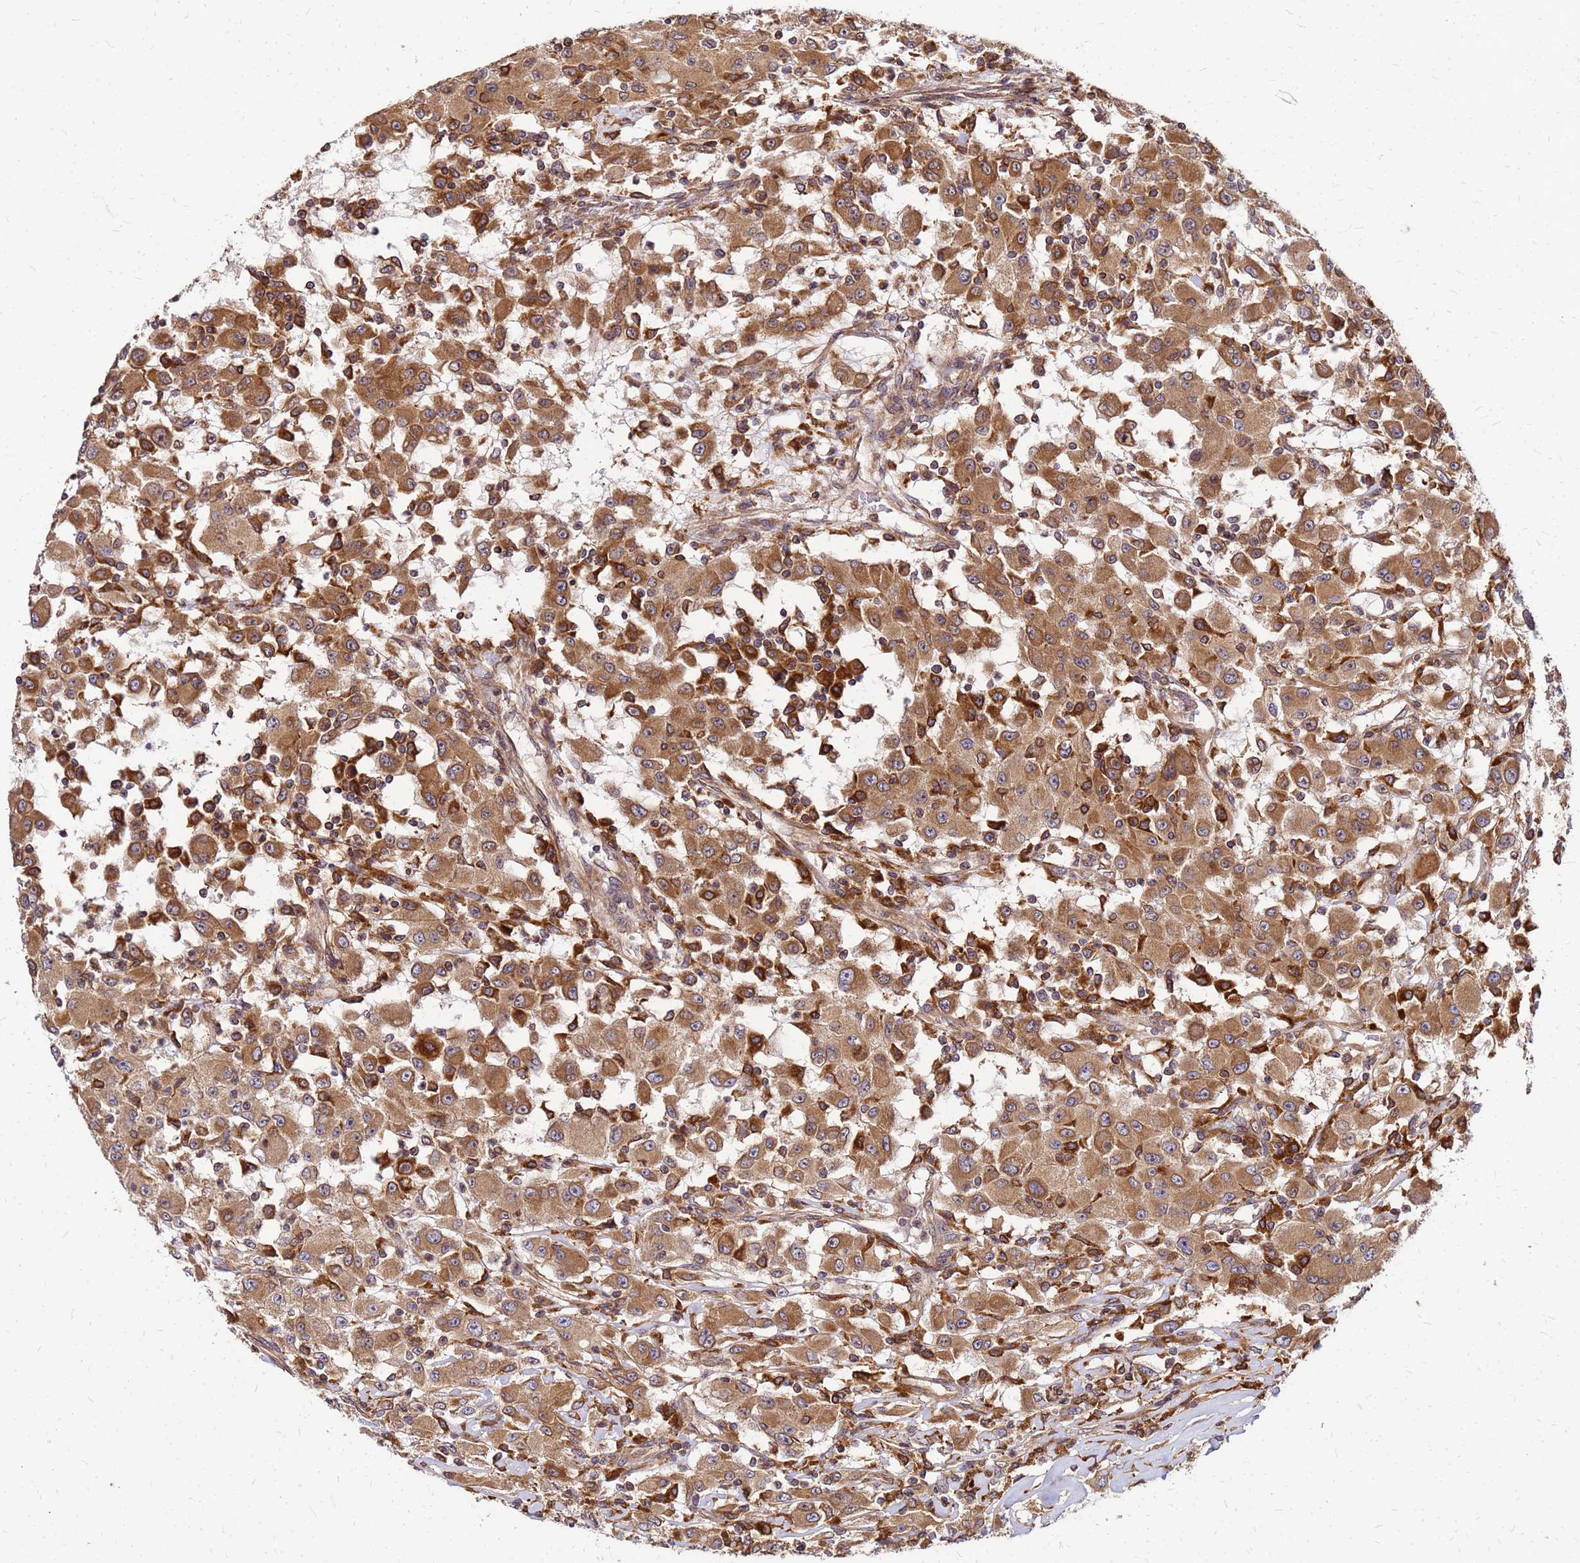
{"staining": {"intensity": "moderate", "quantity": ">75%", "location": "cytoplasmic/membranous"}, "tissue": "renal cancer", "cell_type": "Tumor cells", "image_type": "cancer", "snomed": [{"axis": "morphology", "description": "Adenocarcinoma, NOS"}, {"axis": "topography", "description": "Kidney"}], "caption": "A histopathology image of human renal cancer stained for a protein exhibits moderate cytoplasmic/membranous brown staining in tumor cells. (brown staining indicates protein expression, while blue staining denotes nuclei).", "gene": "CYBC1", "patient": {"sex": "female", "age": 67}}